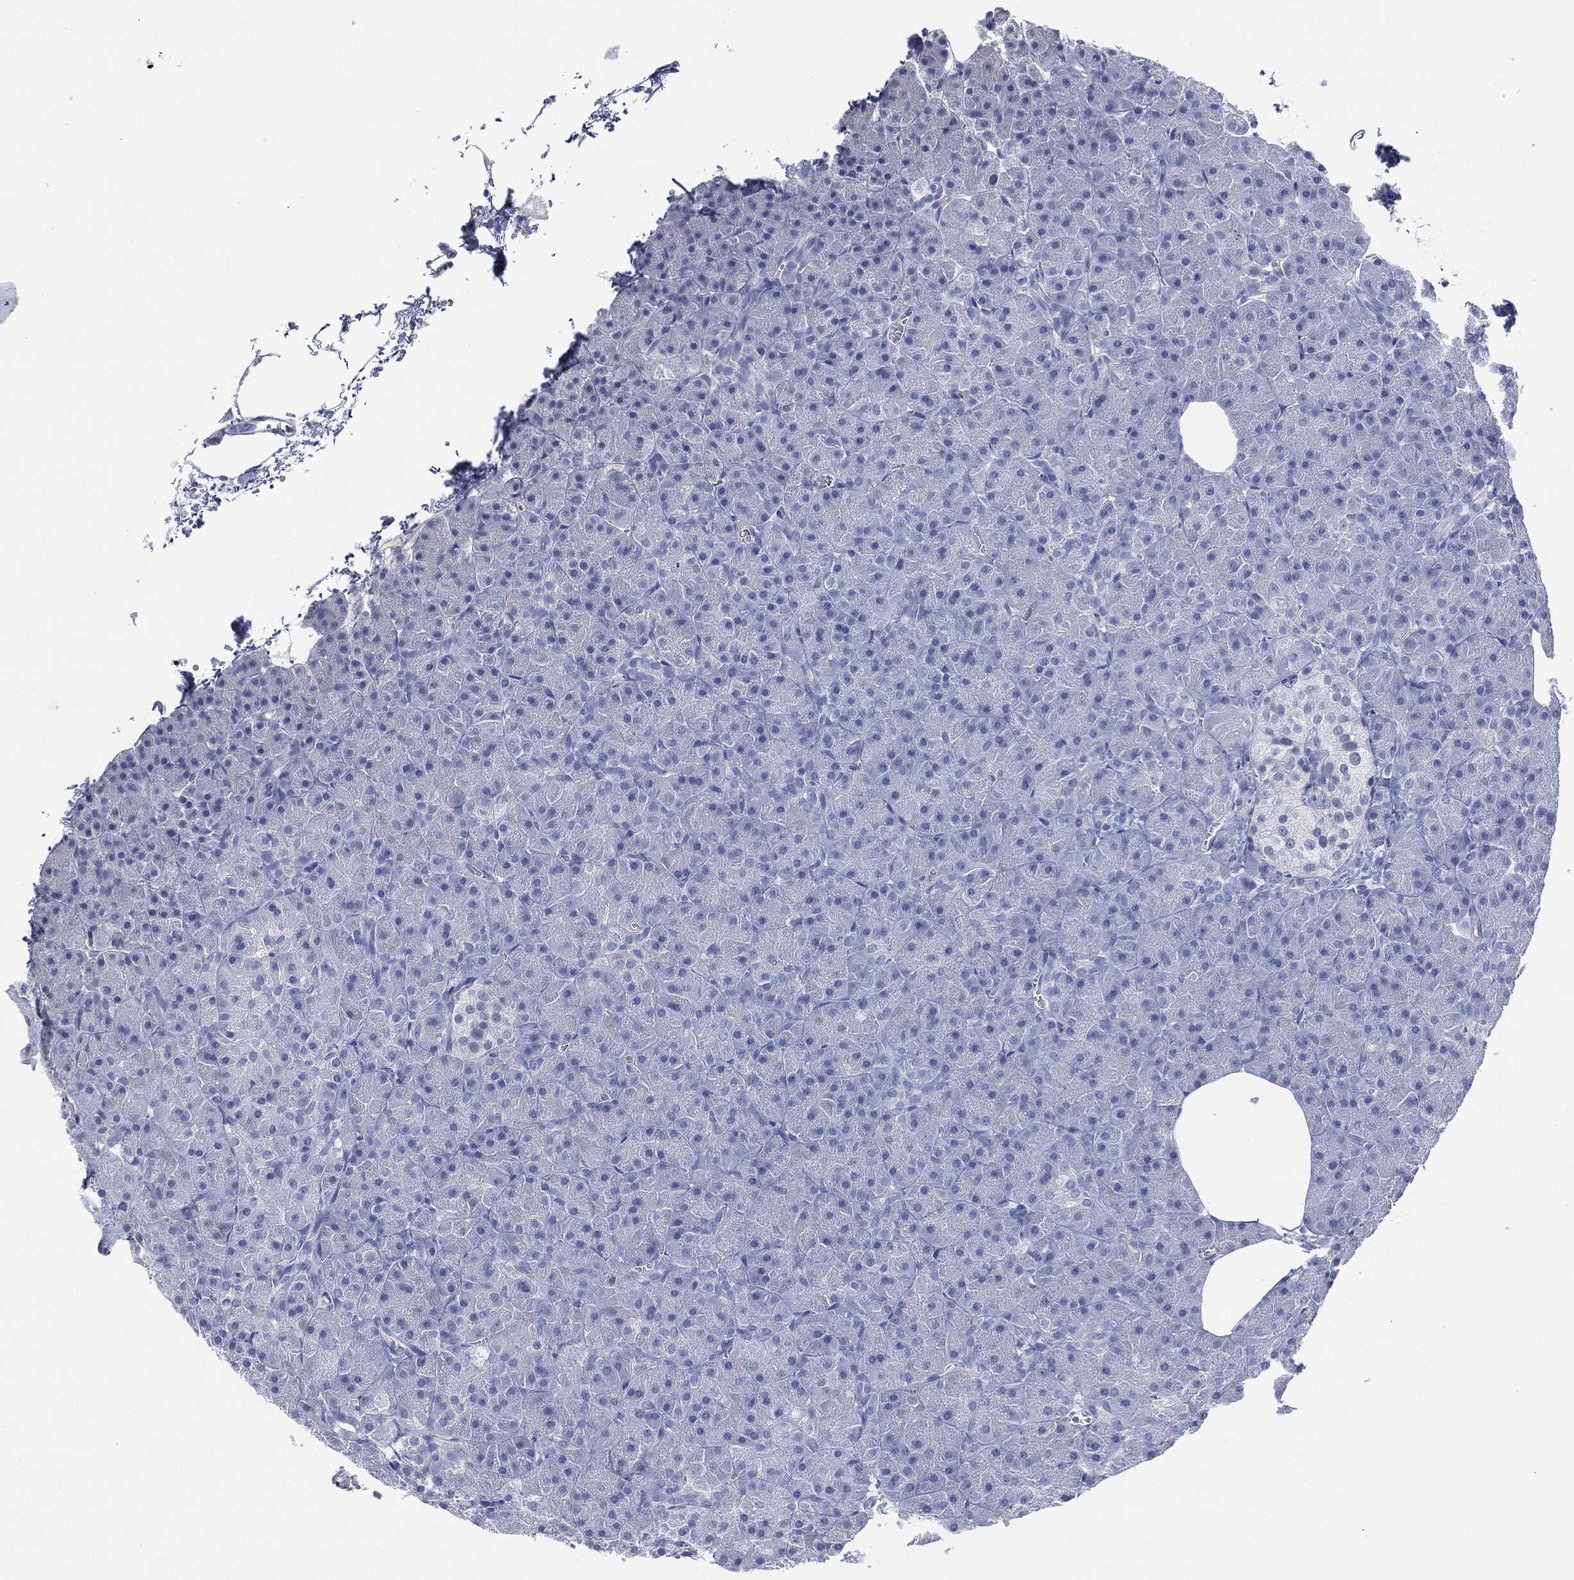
{"staining": {"intensity": "negative", "quantity": "none", "location": "none"}, "tissue": "pancreas", "cell_type": "Exocrine glandular cells", "image_type": "normal", "snomed": [{"axis": "morphology", "description": "Normal tissue, NOS"}, {"axis": "topography", "description": "Pancreas"}], "caption": "Immunohistochemistry (IHC) of unremarkable pancreas shows no staining in exocrine glandular cells. The staining was performed using DAB (3,3'-diaminobenzidine) to visualize the protein expression in brown, while the nuclei were stained in blue with hematoxylin (Magnification: 20x).", "gene": "MUC16", "patient": {"sex": "male", "age": 61}}